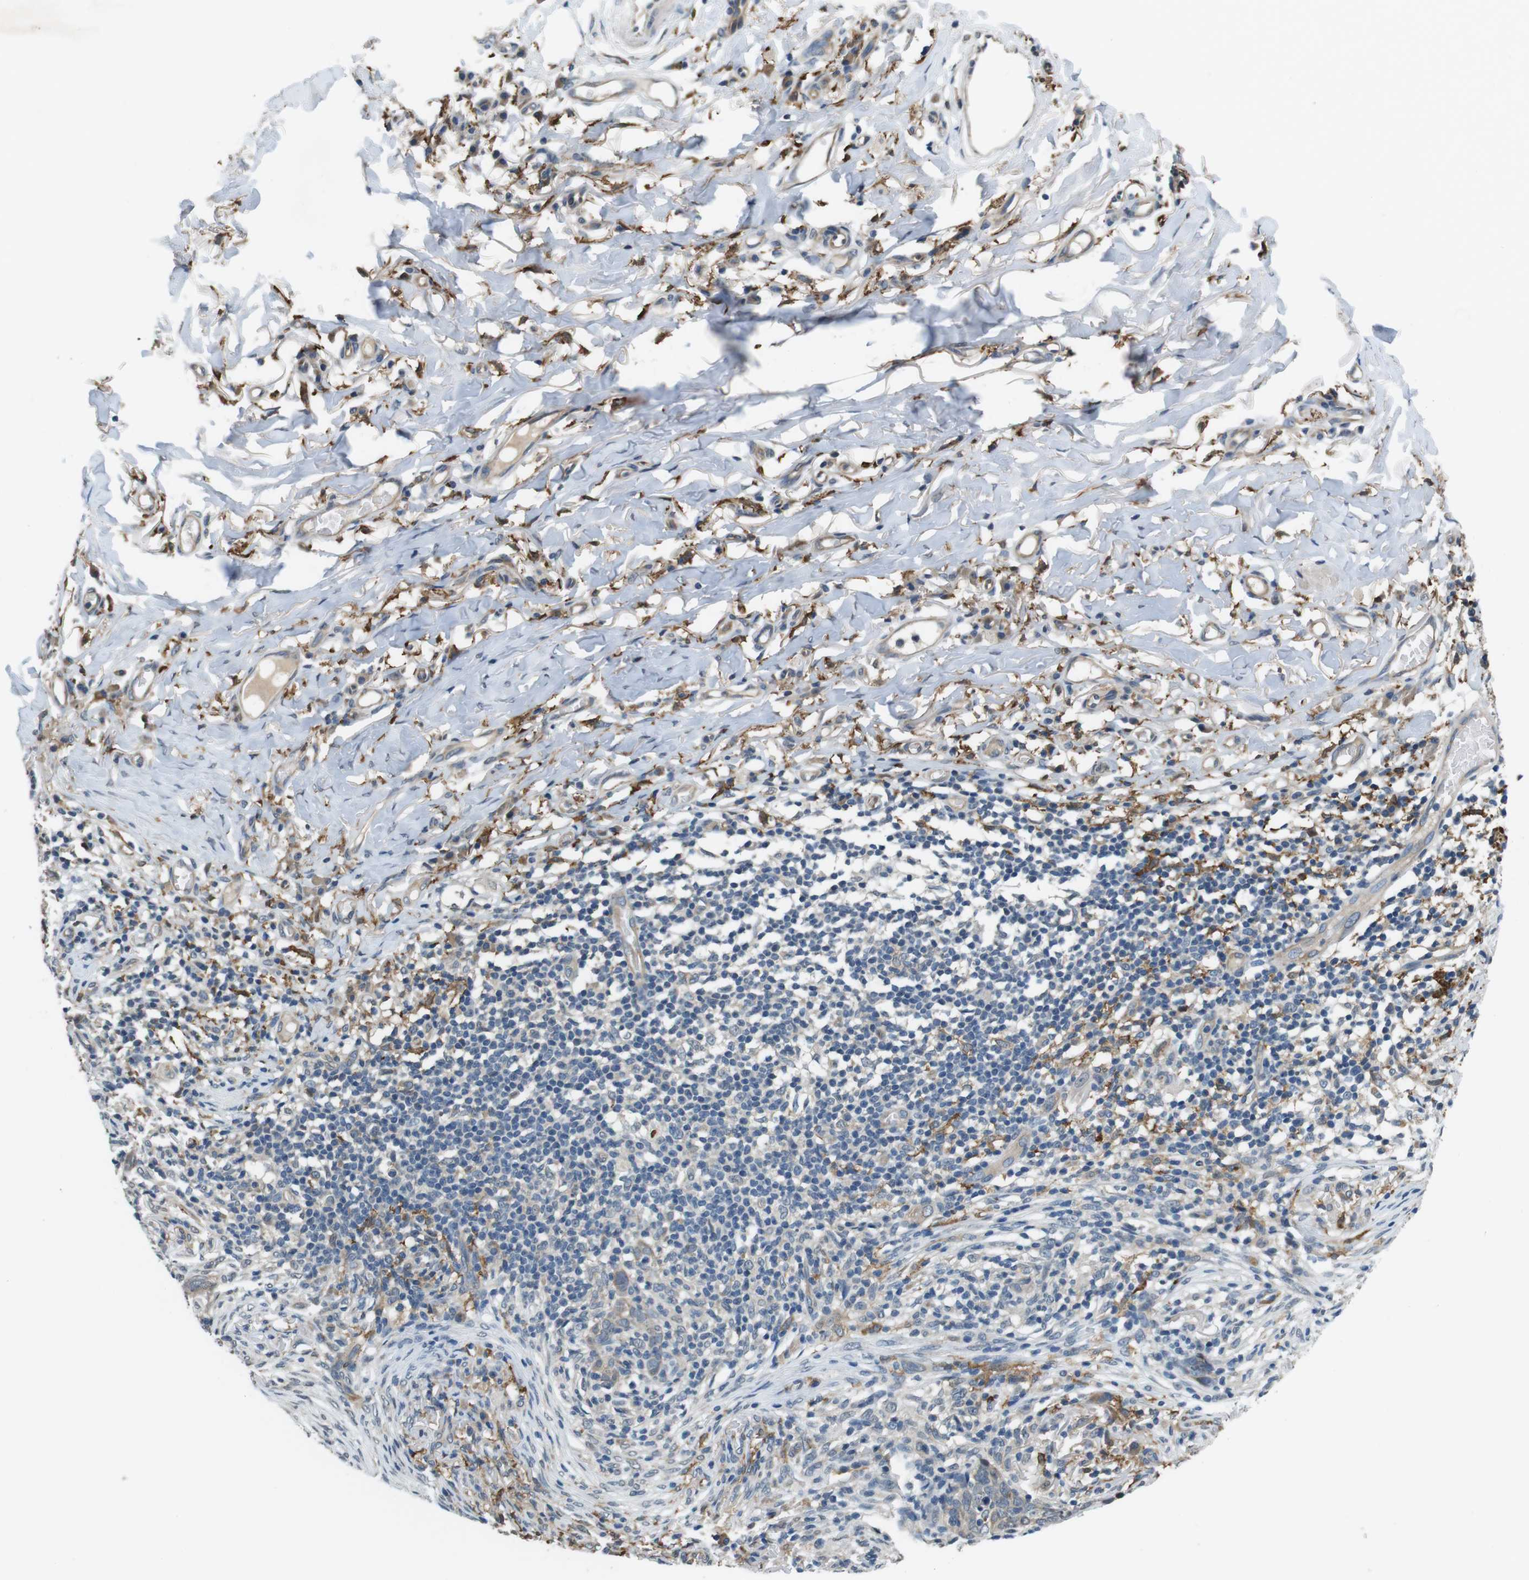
{"staining": {"intensity": "weak", "quantity": "<25%", "location": "cytoplasmic/membranous"}, "tissue": "skin cancer", "cell_type": "Tumor cells", "image_type": "cancer", "snomed": [{"axis": "morphology", "description": "Basal cell carcinoma"}, {"axis": "topography", "description": "Skin"}], "caption": "Micrograph shows no significant protein positivity in tumor cells of skin cancer (basal cell carcinoma).", "gene": "CD163L1", "patient": {"sex": "male", "age": 85}}